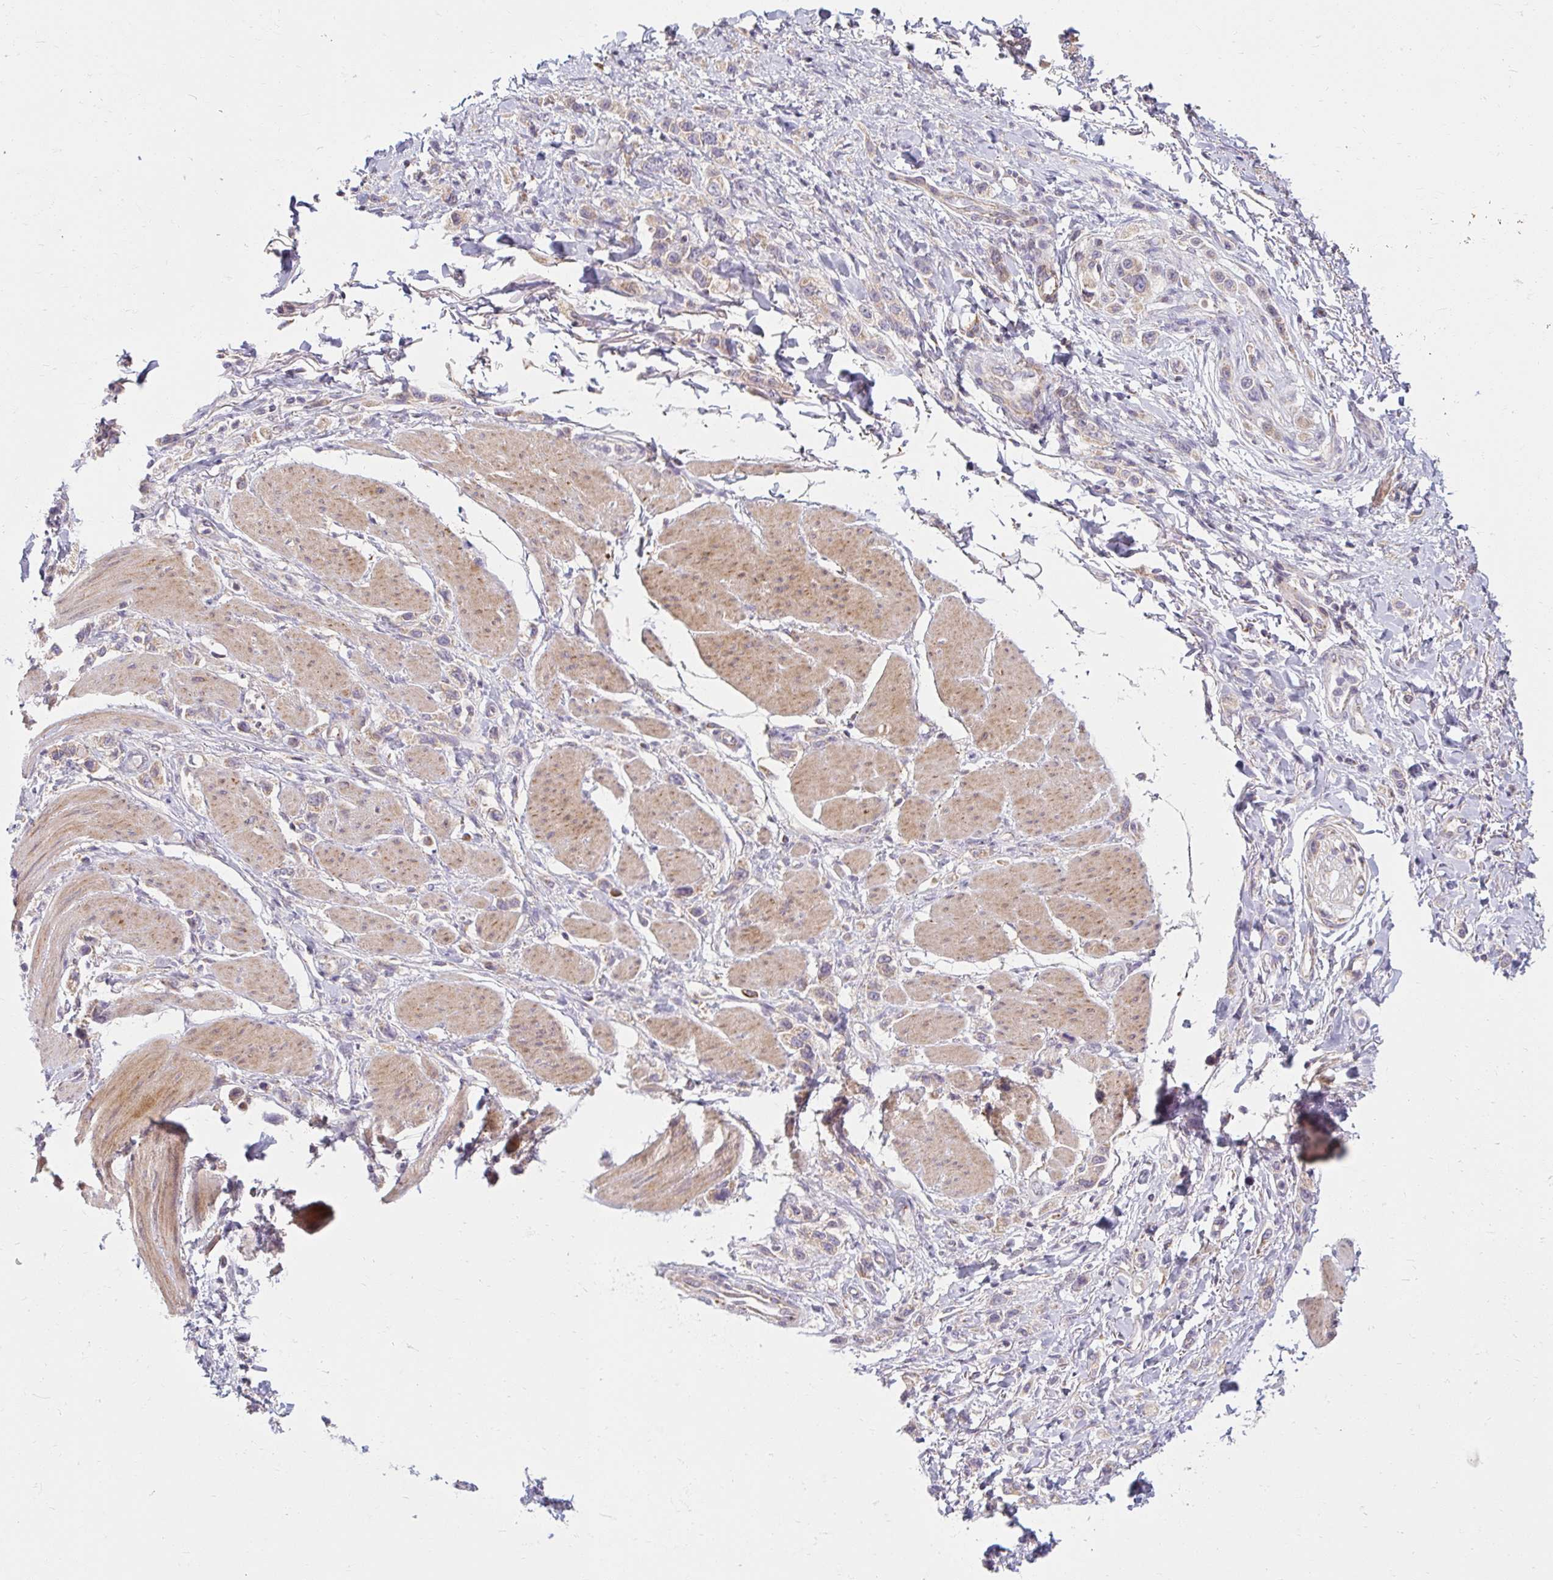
{"staining": {"intensity": "weak", "quantity": "25%-75%", "location": "cytoplasmic/membranous"}, "tissue": "stomach cancer", "cell_type": "Tumor cells", "image_type": "cancer", "snomed": [{"axis": "morphology", "description": "Adenocarcinoma, NOS"}, {"axis": "topography", "description": "Stomach"}], "caption": "A low amount of weak cytoplasmic/membranous expression is seen in about 25%-75% of tumor cells in stomach cancer (adenocarcinoma) tissue. (Brightfield microscopy of DAB IHC at high magnification).", "gene": "SKP2", "patient": {"sex": "female", "age": 65}}